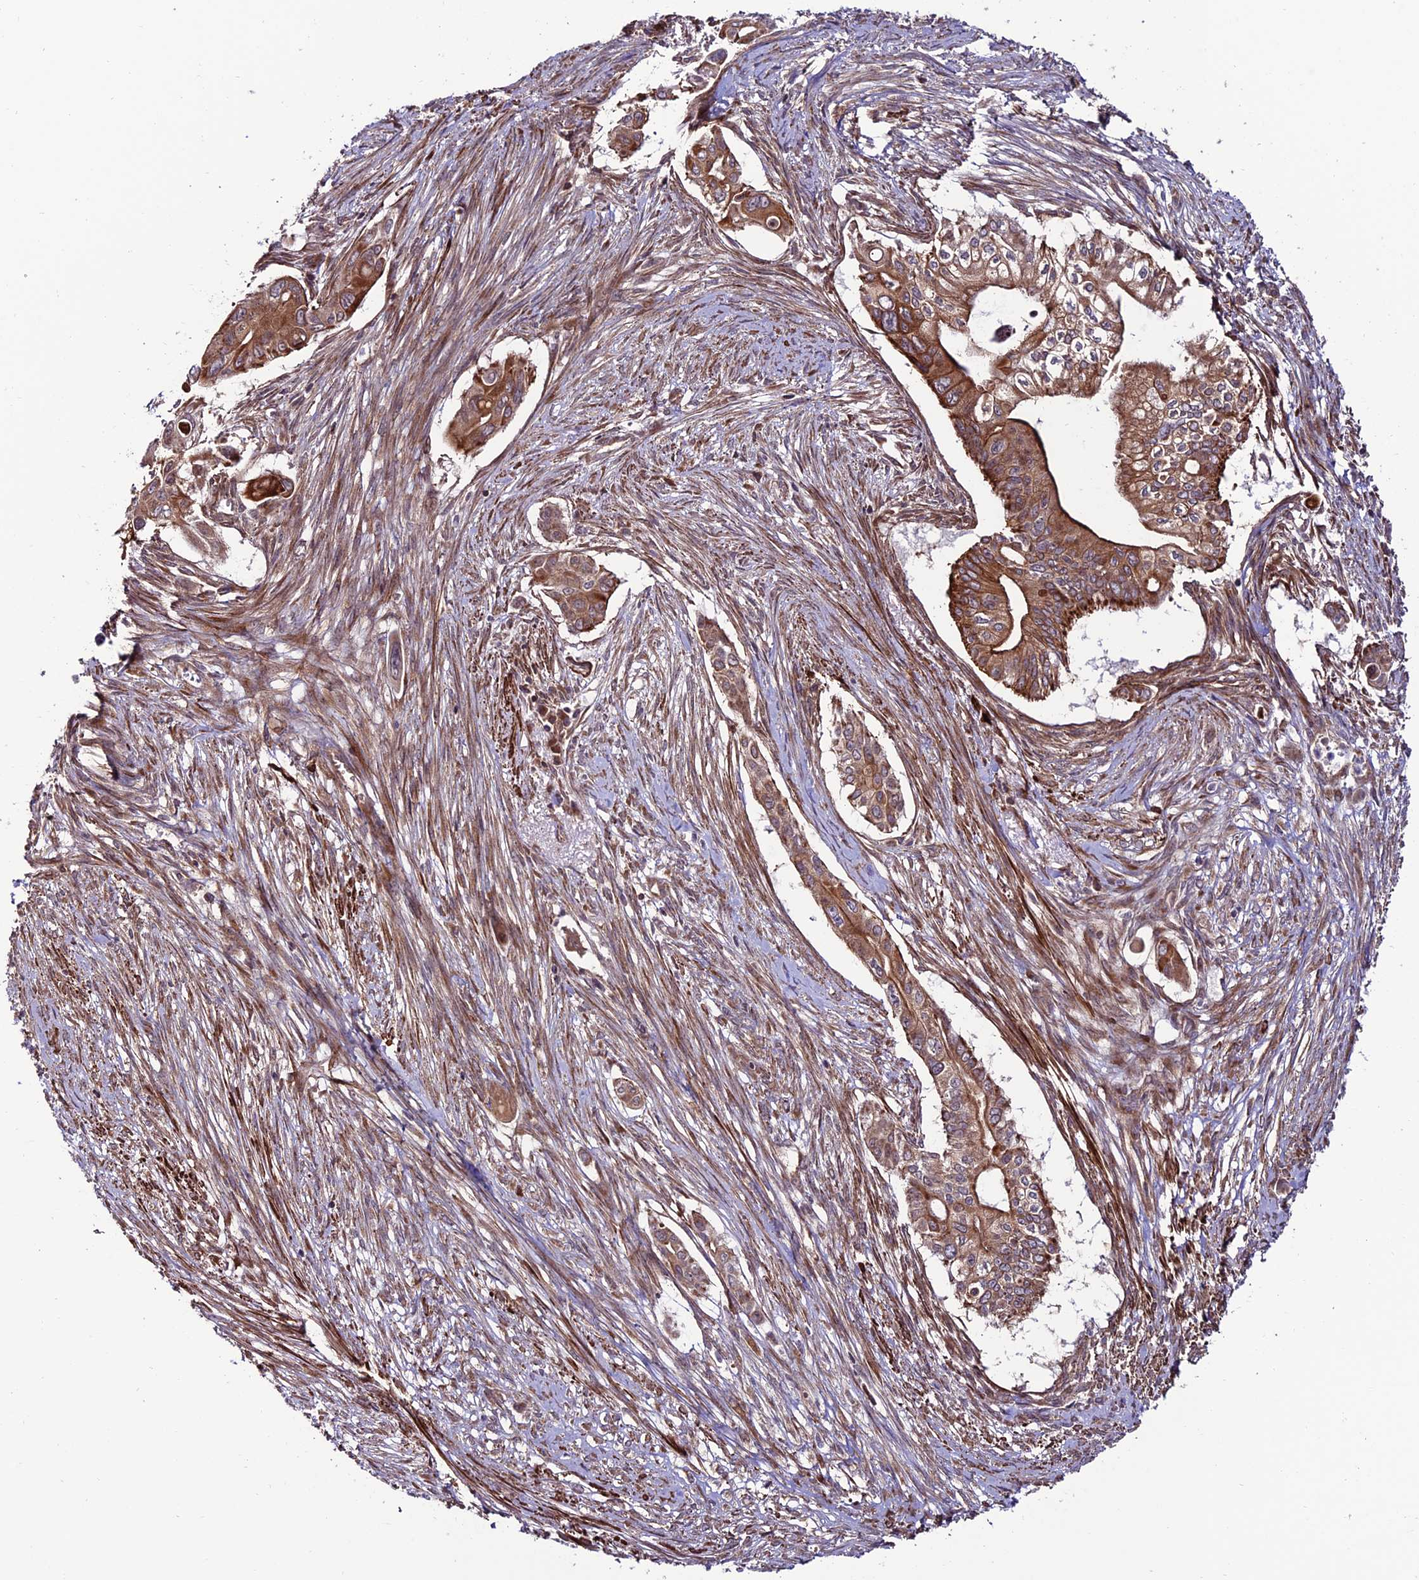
{"staining": {"intensity": "strong", "quantity": ">75%", "location": "cytoplasmic/membranous"}, "tissue": "pancreatic cancer", "cell_type": "Tumor cells", "image_type": "cancer", "snomed": [{"axis": "morphology", "description": "Adenocarcinoma, NOS"}, {"axis": "topography", "description": "Pancreas"}], "caption": "The photomicrograph demonstrates a brown stain indicating the presence of a protein in the cytoplasmic/membranous of tumor cells in adenocarcinoma (pancreatic). The protein of interest is stained brown, and the nuclei are stained in blue (DAB (3,3'-diaminobenzidine) IHC with brightfield microscopy, high magnification).", "gene": "TNIP3", "patient": {"sex": "male", "age": 68}}